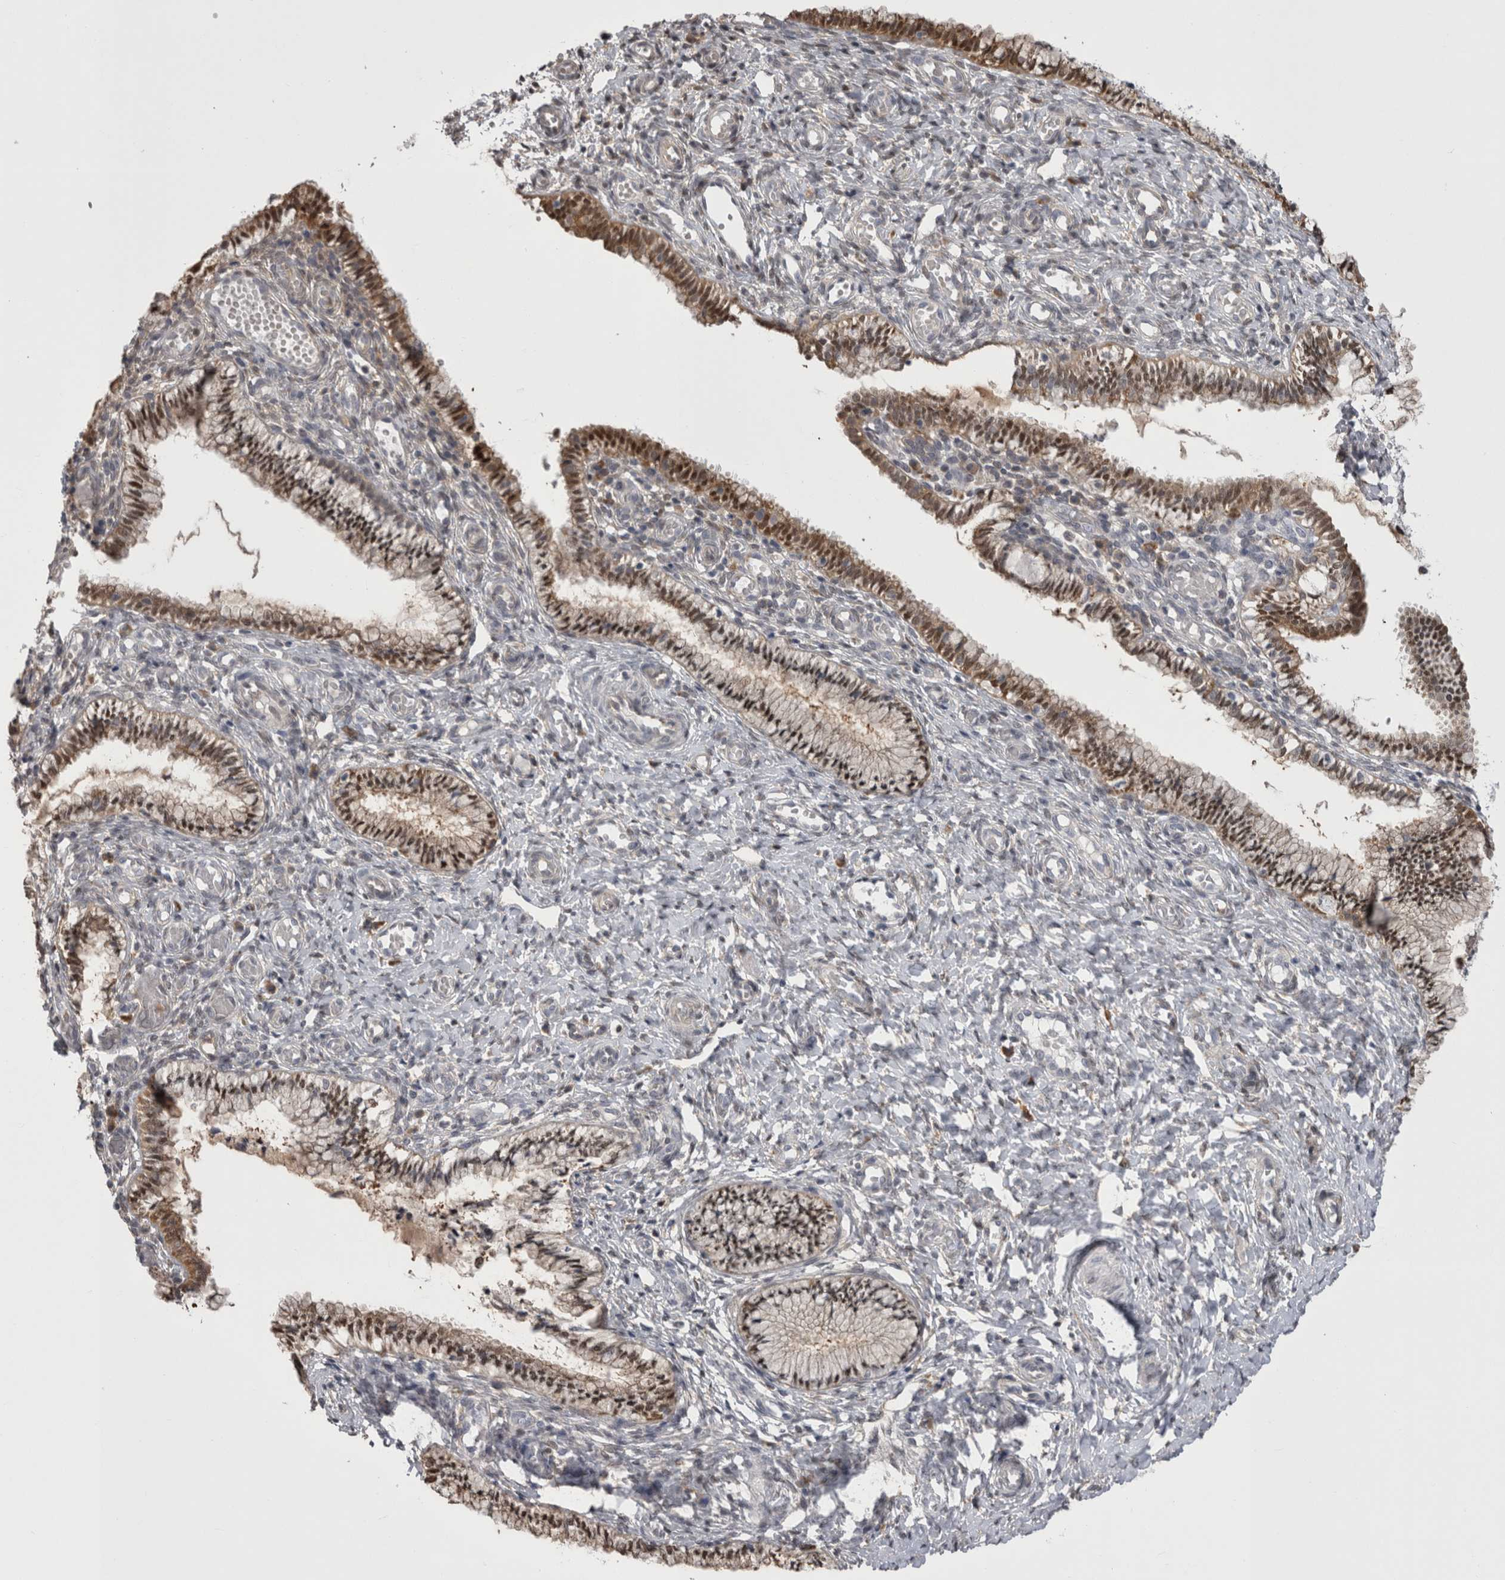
{"staining": {"intensity": "moderate", "quantity": ">75%", "location": "cytoplasmic/membranous,nuclear"}, "tissue": "cervix", "cell_type": "Glandular cells", "image_type": "normal", "snomed": [{"axis": "morphology", "description": "Normal tissue, NOS"}, {"axis": "topography", "description": "Cervix"}], "caption": "Brown immunohistochemical staining in unremarkable human cervix reveals moderate cytoplasmic/membranous,nuclear staining in about >75% of glandular cells.", "gene": "CHIC1", "patient": {"sex": "female", "age": 27}}